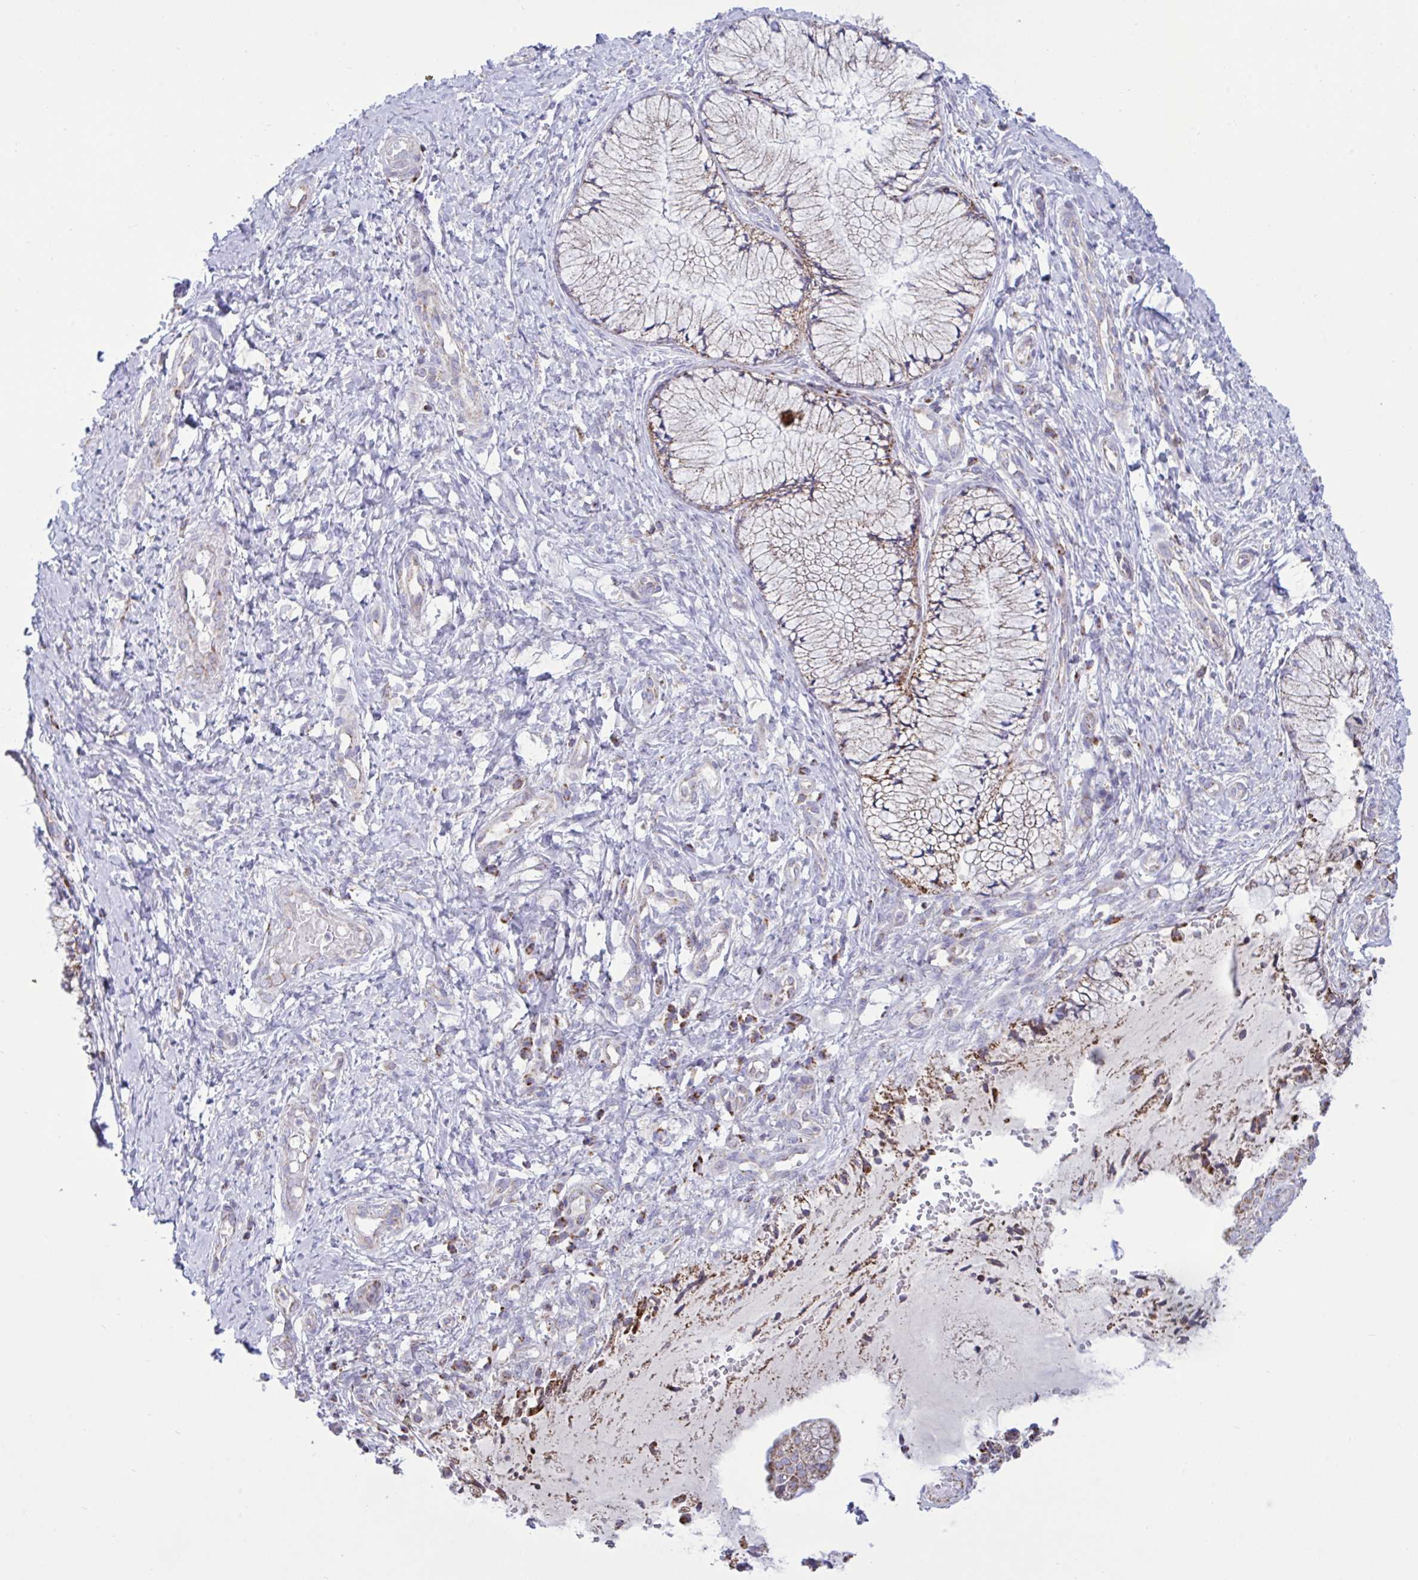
{"staining": {"intensity": "weak", "quantity": "25%-75%", "location": "cytoplasmic/membranous"}, "tissue": "cervix", "cell_type": "Glandular cells", "image_type": "normal", "snomed": [{"axis": "morphology", "description": "Normal tissue, NOS"}, {"axis": "topography", "description": "Cervix"}], "caption": "An image of human cervix stained for a protein exhibits weak cytoplasmic/membranous brown staining in glandular cells. Using DAB (3,3'-diaminobenzidine) (brown) and hematoxylin (blue) stains, captured at high magnification using brightfield microscopy.", "gene": "HSPE1", "patient": {"sex": "female", "age": 37}}